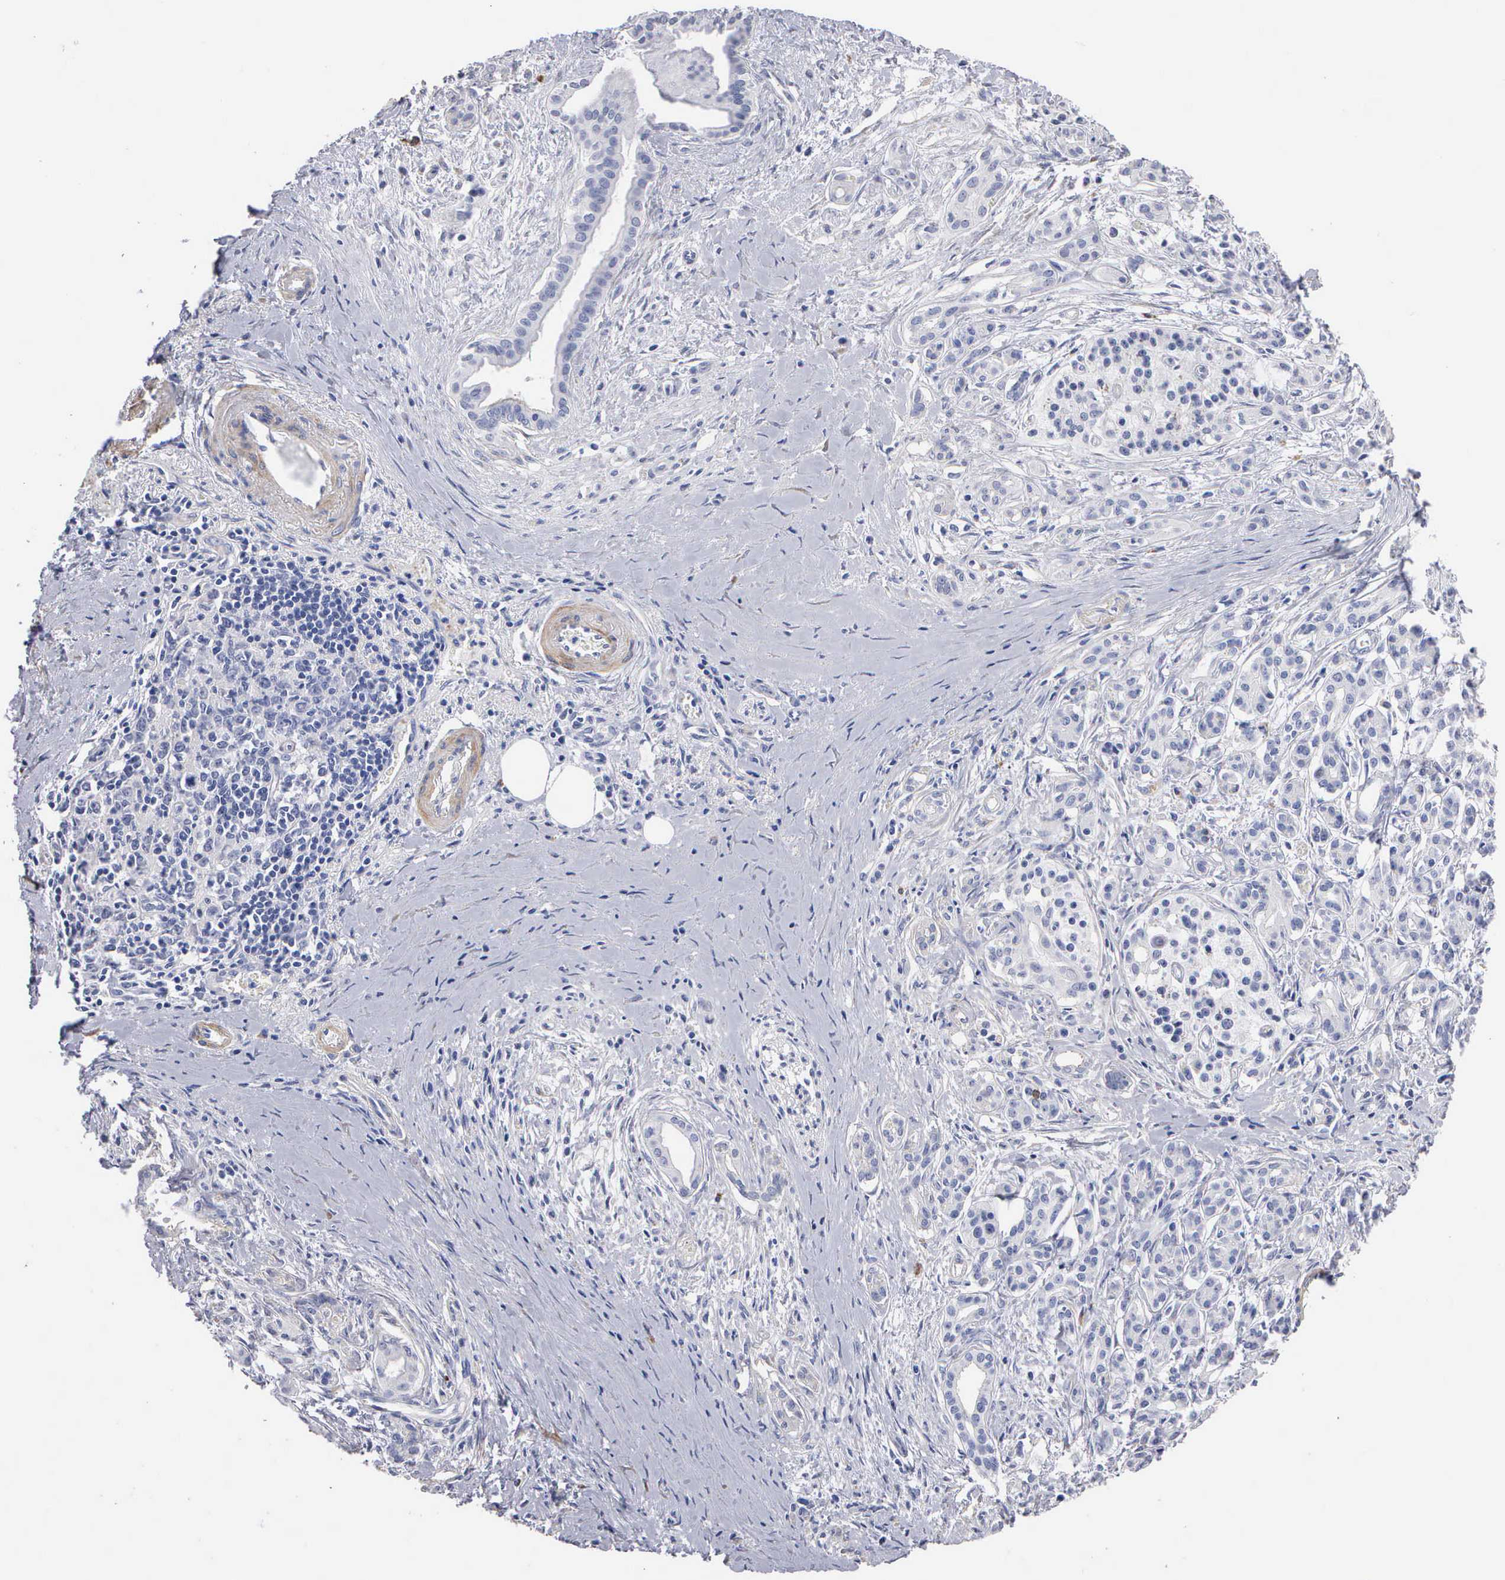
{"staining": {"intensity": "negative", "quantity": "none", "location": "none"}, "tissue": "pancreatic cancer", "cell_type": "Tumor cells", "image_type": "cancer", "snomed": [{"axis": "morphology", "description": "Adenocarcinoma, NOS"}, {"axis": "topography", "description": "Pancreas"}], "caption": "Protein analysis of pancreatic adenocarcinoma reveals no significant positivity in tumor cells. (Brightfield microscopy of DAB immunohistochemistry (IHC) at high magnification).", "gene": "ELFN2", "patient": {"sex": "male", "age": 59}}